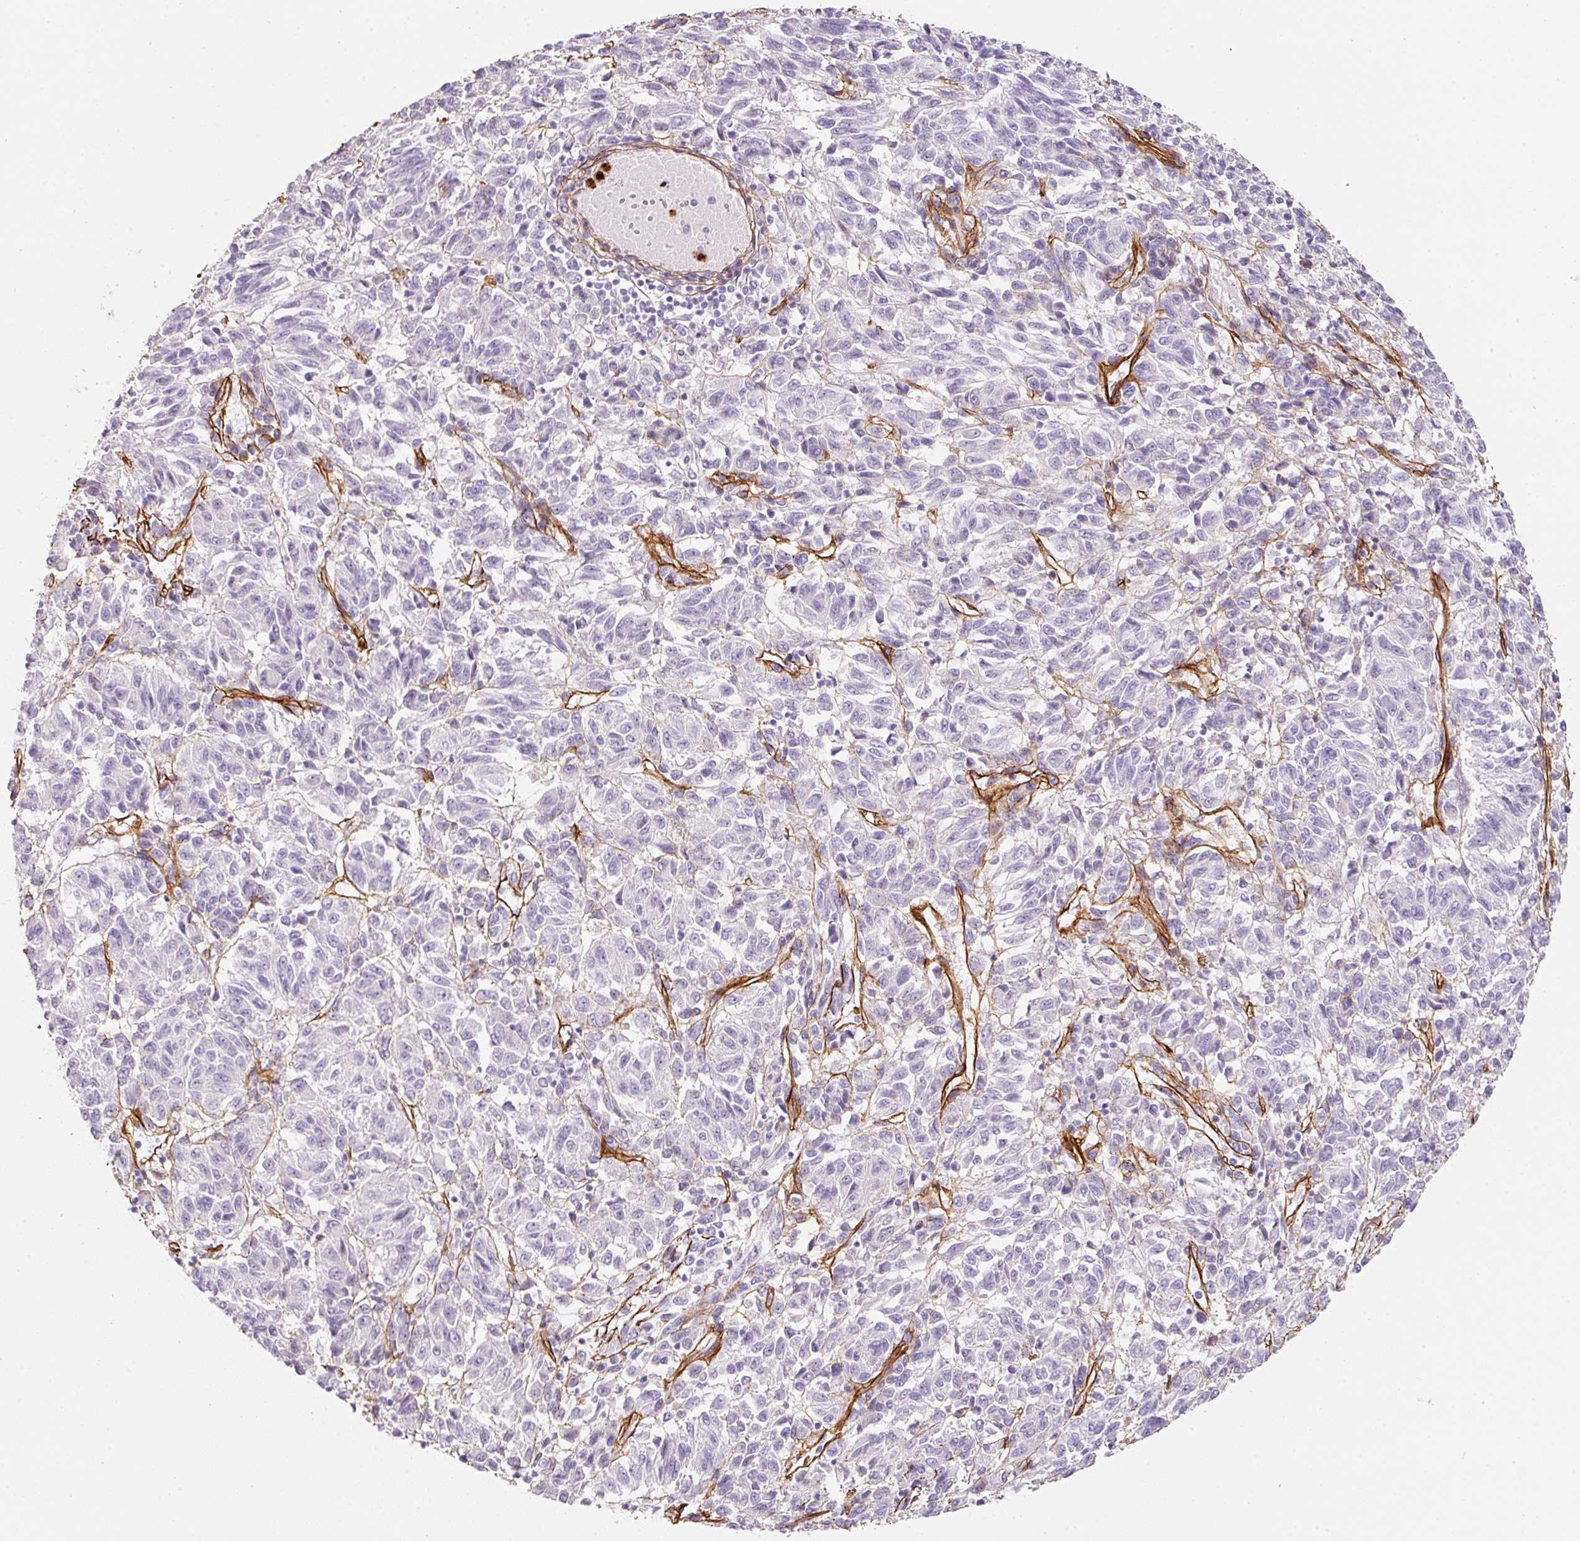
{"staining": {"intensity": "negative", "quantity": "none", "location": "none"}, "tissue": "melanoma", "cell_type": "Tumor cells", "image_type": "cancer", "snomed": [{"axis": "morphology", "description": "Malignant melanoma, Metastatic site"}, {"axis": "topography", "description": "Lung"}], "caption": "This is an IHC micrograph of malignant melanoma (metastatic site). There is no staining in tumor cells.", "gene": "LOXL4", "patient": {"sex": "male", "age": 64}}